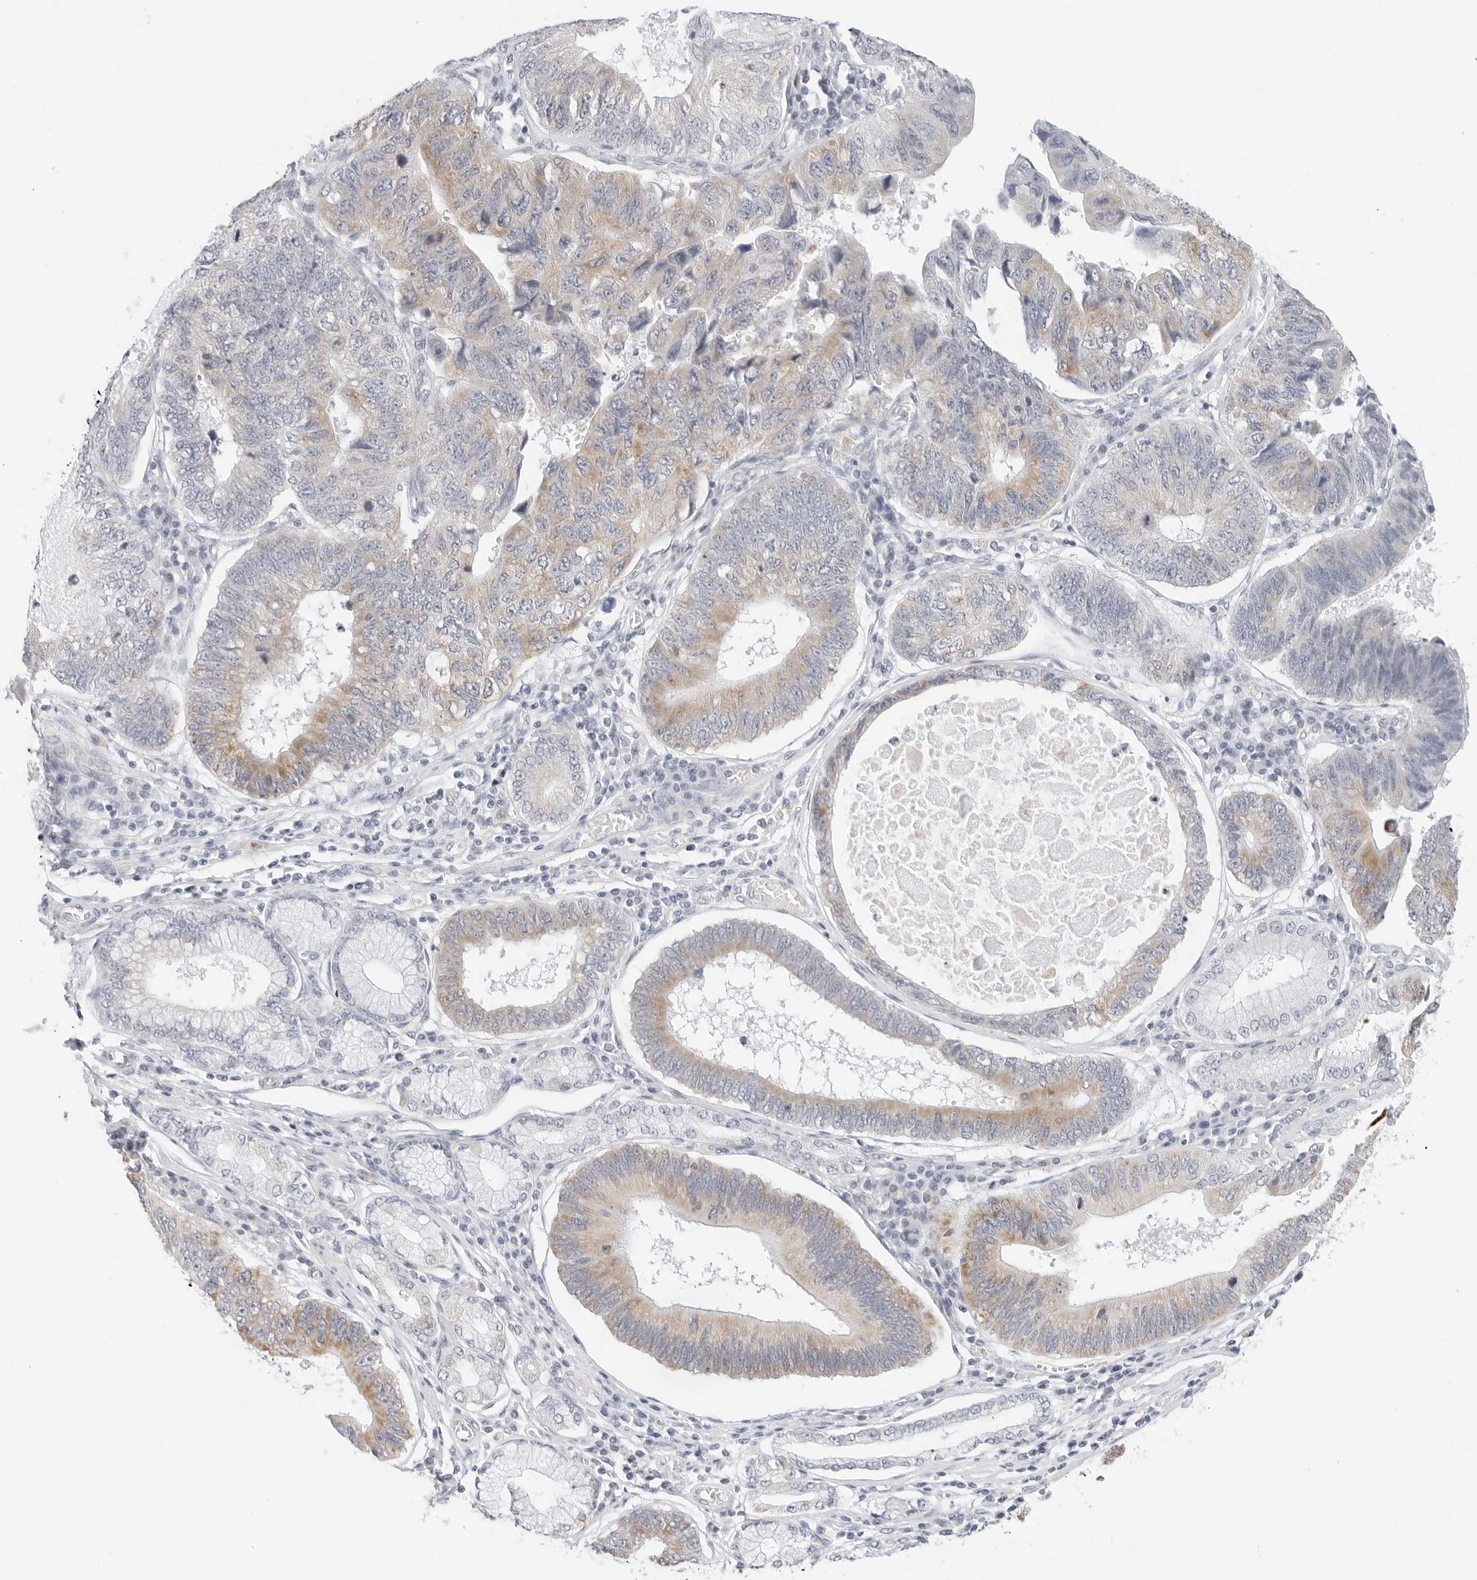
{"staining": {"intensity": "moderate", "quantity": "25%-75%", "location": "cytoplasmic/membranous"}, "tissue": "stomach cancer", "cell_type": "Tumor cells", "image_type": "cancer", "snomed": [{"axis": "morphology", "description": "Adenocarcinoma, NOS"}, {"axis": "topography", "description": "Stomach"}], "caption": "This image displays immunohistochemistry staining of human stomach adenocarcinoma, with medium moderate cytoplasmic/membranous staining in approximately 25%-75% of tumor cells.", "gene": "RC3H1", "patient": {"sex": "male", "age": 59}}